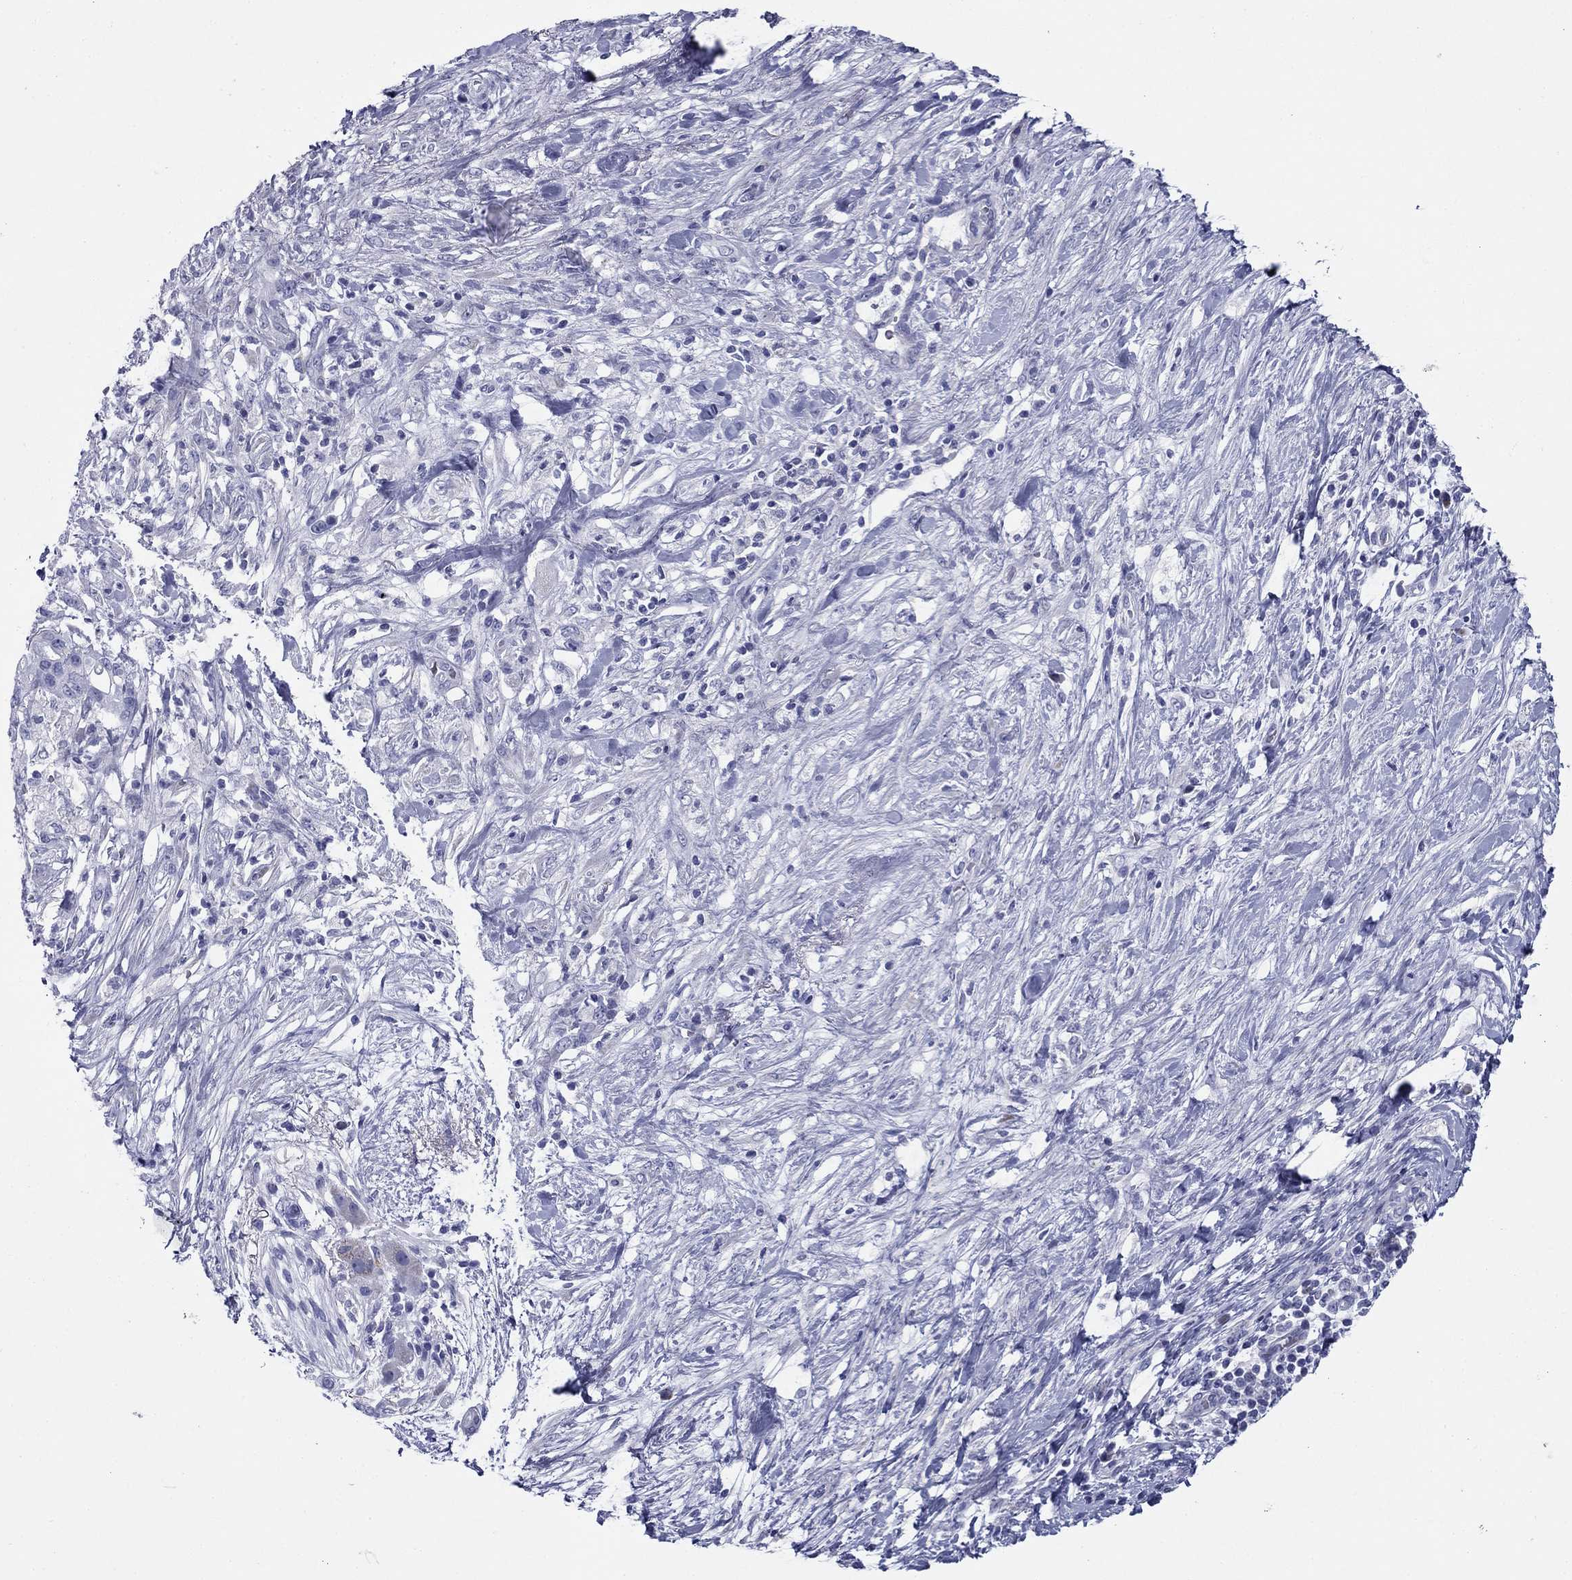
{"staining": {"intensity": "negative", "quantity": "none", "location": "none"}, "tissue": "pancreatic cancer", "cell_type": "Tumor cells", "image_type": "cancer", "snomed": [{"axis": "morphology", "description": "Adenocarcinoma, NOS"}, {"axis": "topography", "description": "Pancreas"}], "caption": "An immunohistochemistry photomicrograph of pancreatic cancer is shown. There is no staining in tumor cells of pancreatic cancer.", "gene": "ZP2", "patient": {"sex": "female", "age": 72}}